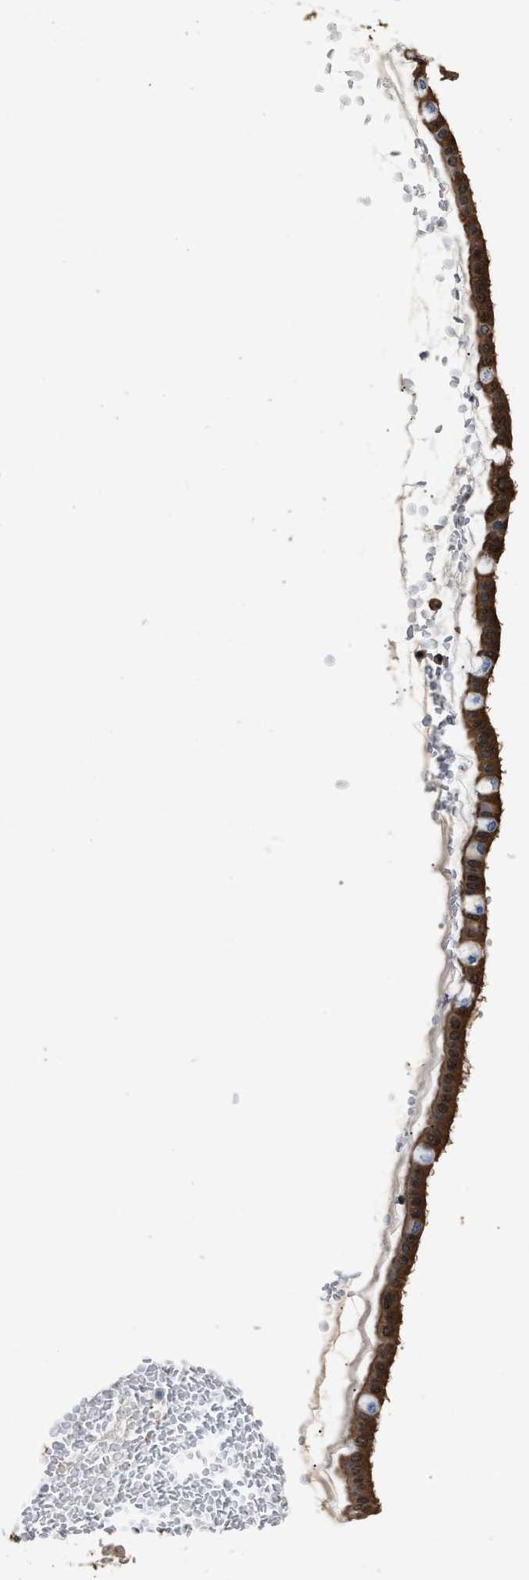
{"staining": {"intensity": "strong", "quantity": ">75%", "location": "cytoplasmic/membranous"}, "tissue": "ovarian cancer", "cell_type": "Tumor cells", "image_type": "cancer", "snomed": [{"axis": "morphology", "description": "Cystadenocarcinoma, mucinous, NOS"}, {"axis": "topography", "description": "Ovary"}], "caption": "Mucinous cystadenocarcinoma (ovarian) stained with DAB (3,3'-diaminobenzidine) immunohistochemistry (IHC) displays high levels of strong cytoplasmic/membranous positivity in about >75% of tumor cells.", "gene": "GSTP1", "patient": {"sex": "female", "age": 73}}